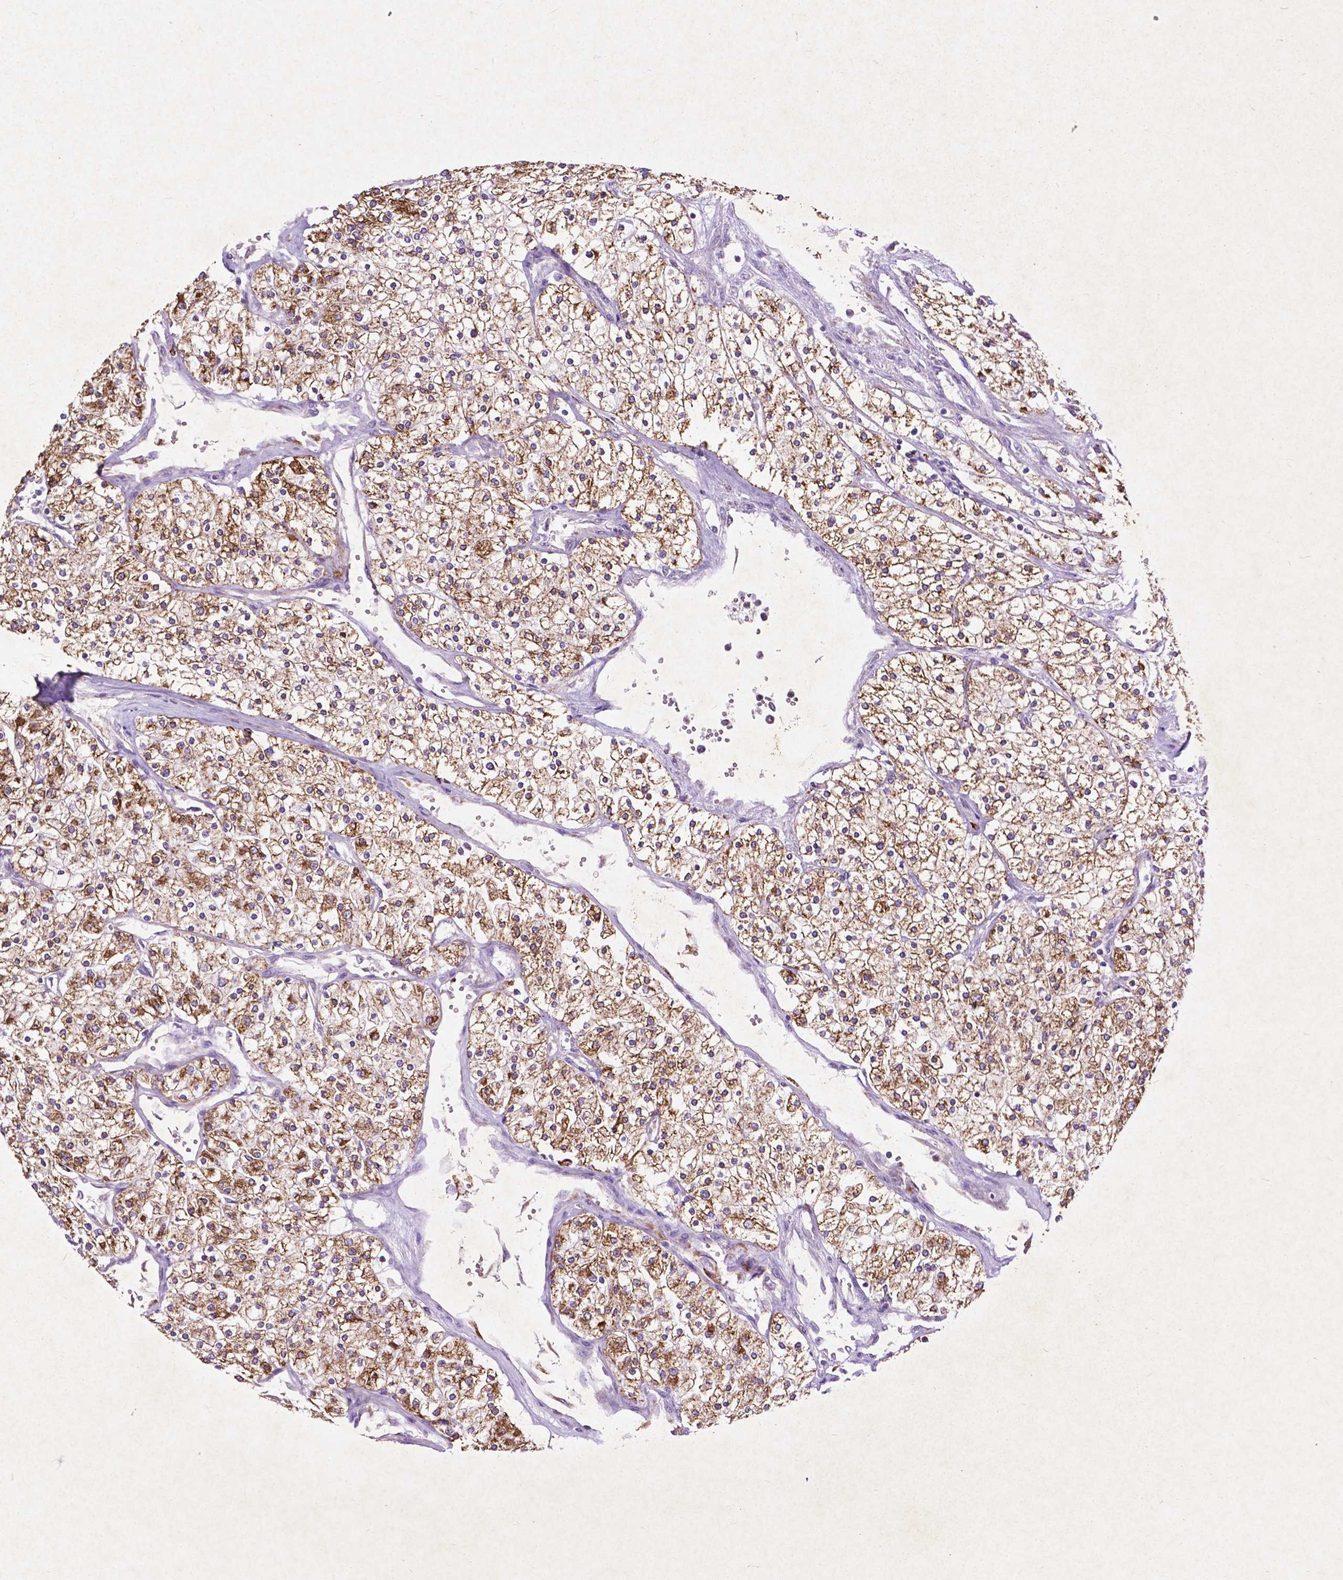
{"staining": {"intensity": "strong", "quantity": ">75%", "location": "cytoplasmic/membranous"}, "tissue": "renal cancer", "cell_type": "Tumor cells", "image_type": "cancer", "snomed": [{"axis": "morphology", "description": "Adenocarcinoma, NOS"}, {"axis": "topography", "description": "Kidney"}], "caption": "Approximately >75% of tumor cells in renal cancer (adenocarcinoma) exhibit strong cytoplasmic/membranous protein staining as visualized by brown immunohistochemical staining.", "gene": "THEGL", "patient": {"sex": "male", "age": 80}}